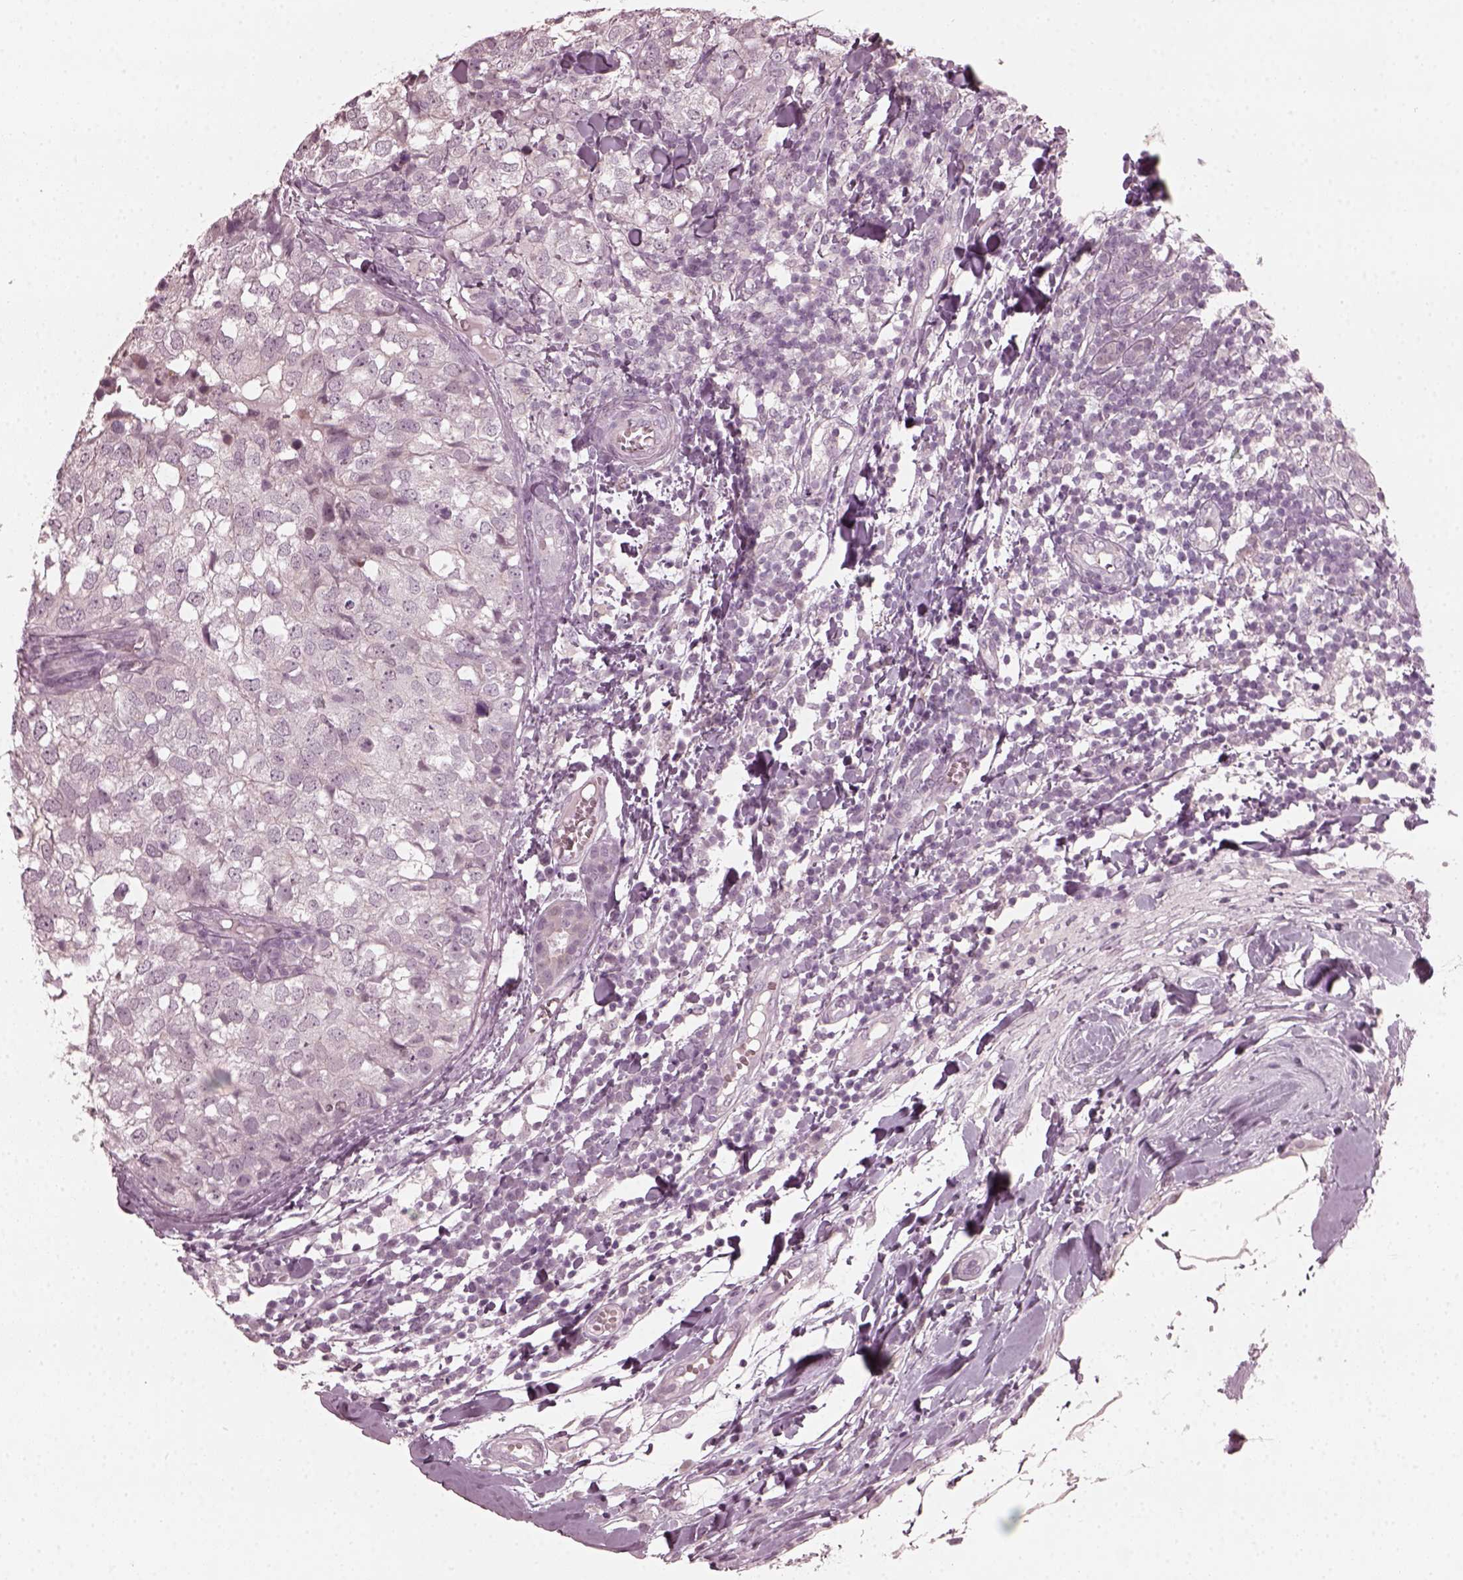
{"staining": {"intensity": "negative", "quantity": "none", "location": "none"}, "tissue": "breast cancer", "cell_type": "Tumor cells", "image_type": "cancer", "snomed": [{"axis": "morphology", "description": "Duct carcinoma"}, {"axis": "topography", "description": "Breast"}], "caption": "The immunohistochemistry (IHC) image has no significant staining in tumor cells of breast cancer (intraductal carcinoma) tissue.", "gene": "CCDC170", "patient": {"sex": "female", "age": 30}}